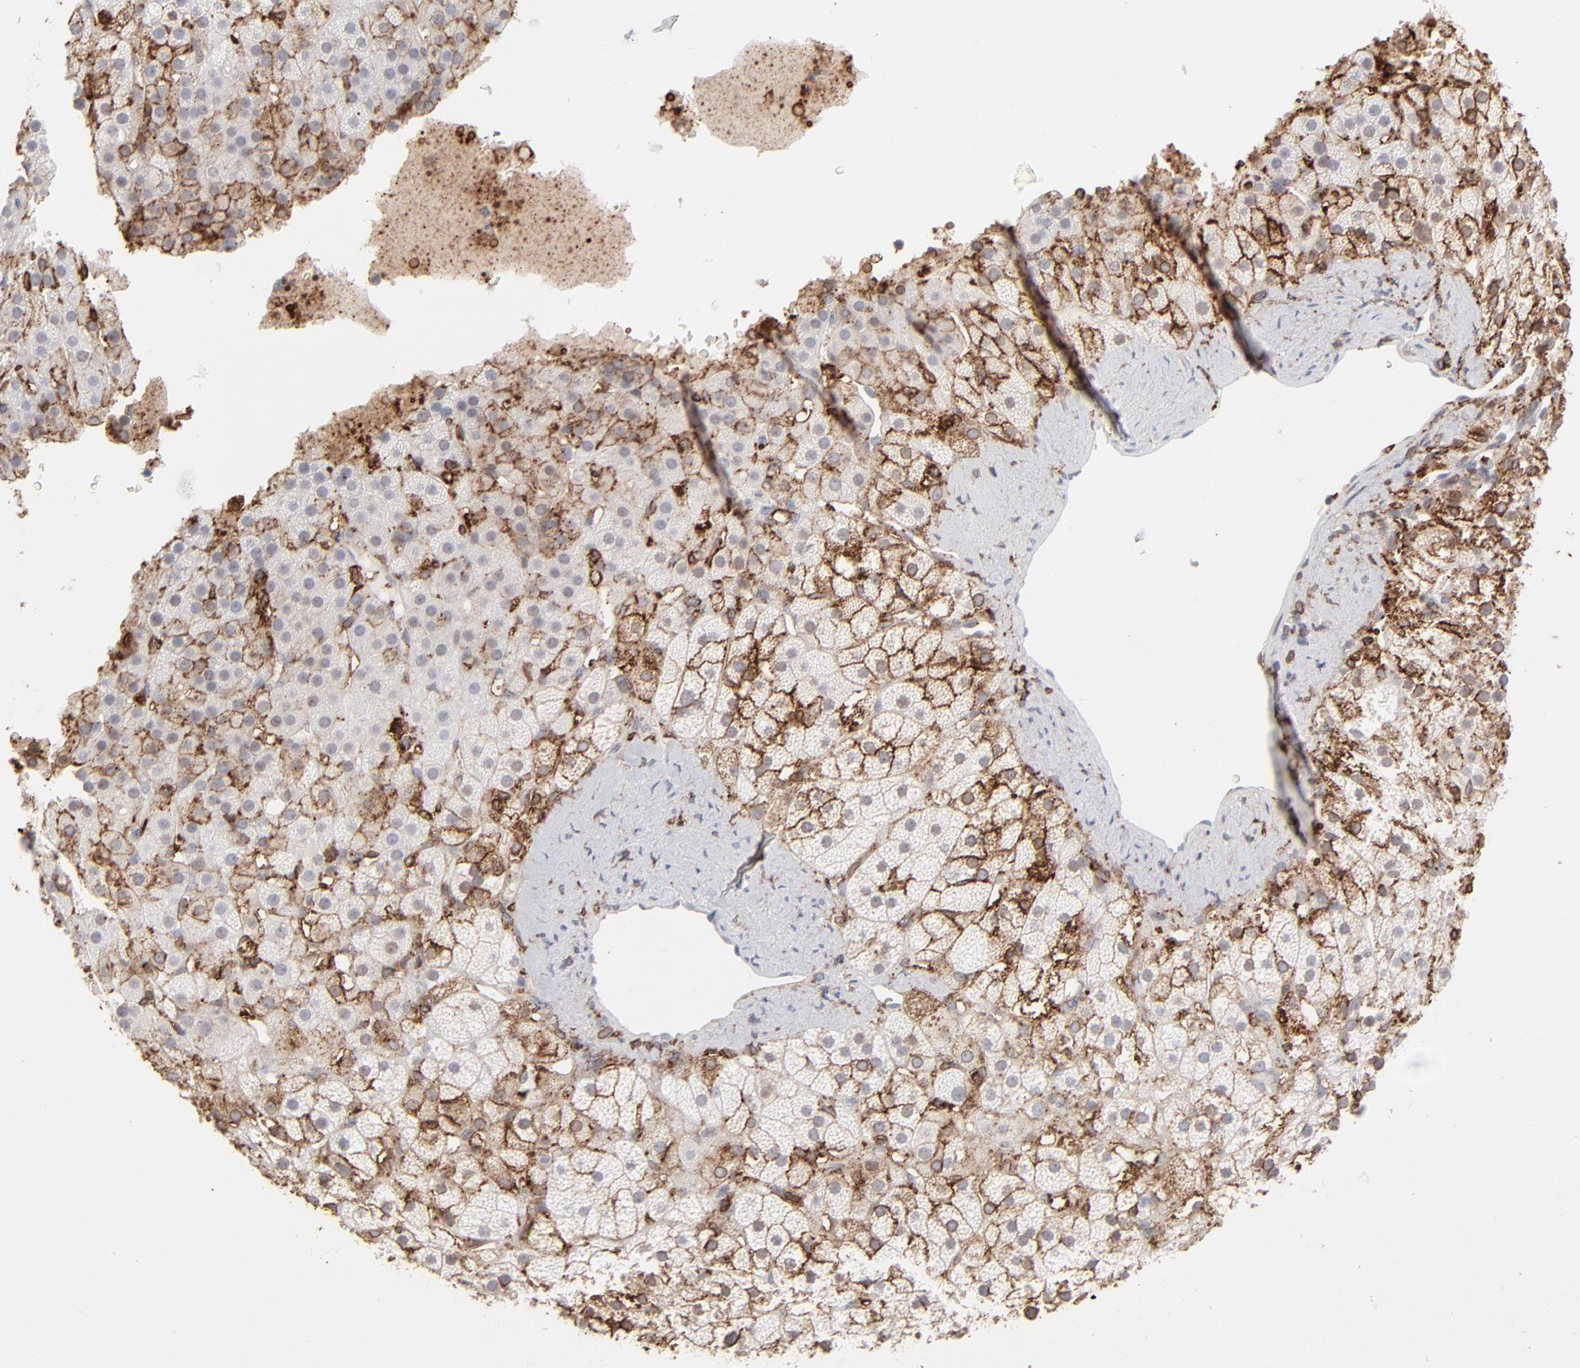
{"staining": {"intensity": "moderate", "quantity": "25%-75%", "location": "cytoplasmic/membranous"}, "tissue": "adrenal gland", "cell_type": "Glandular cells", "image_type": "normal", "snomed": [{"axis": "morphology", "description": "Normal tissue, NOS"}, {"axis": "topography", "description": "Adrenal gland"}], "caption": "Moderate cytoplasmic/membranous expression is present in about 25%-75% of glandular cells in benign adrenal gland. The protein of interest is shown in brown color, while the nuclei are stained blue.", "gene": "ANXA5", "patient": {"sex": "male", "age": 35}}